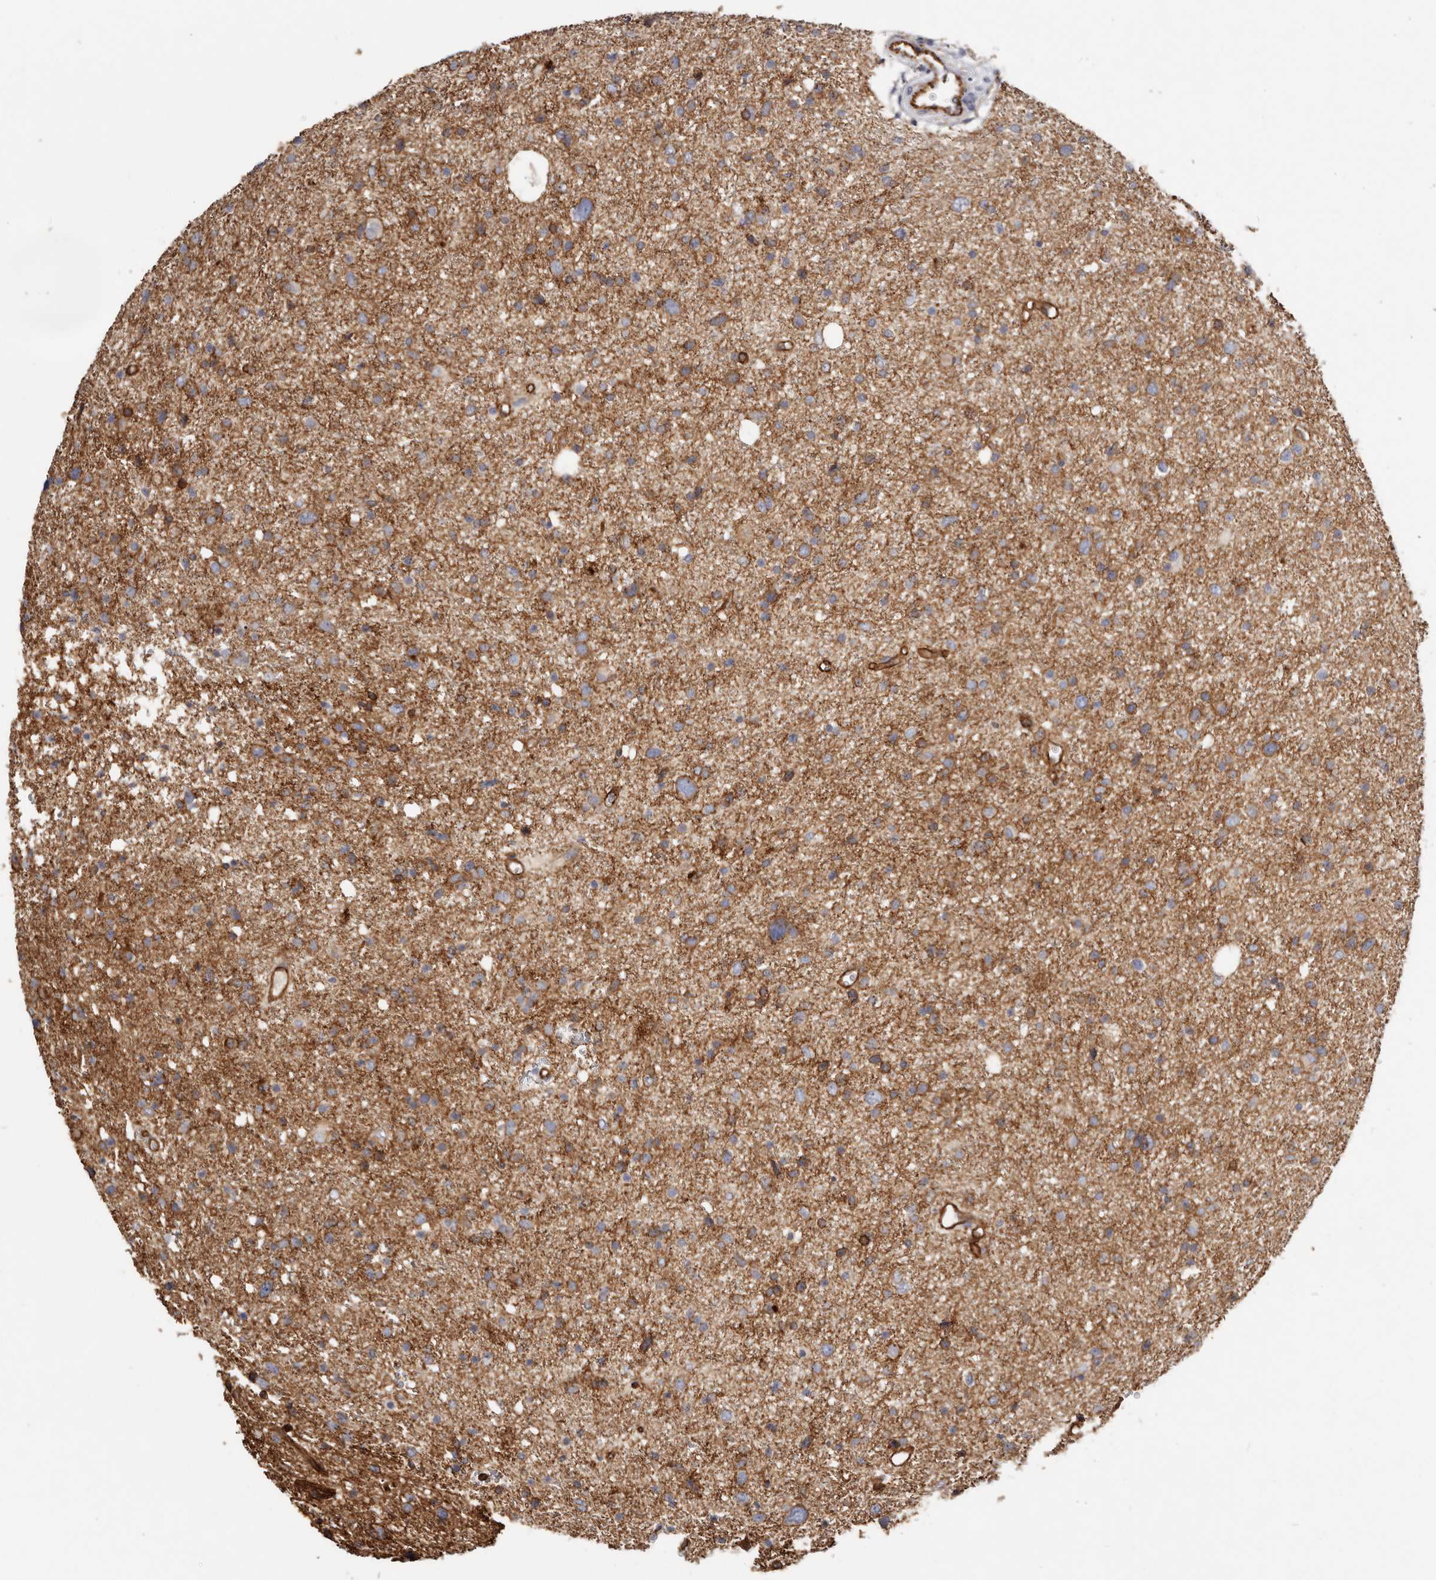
{"staining": {"intensity": "moderate", "quantity": ">75%", "location": "cytoplasmic/membranous"}, "tissue": "glioma", "cell_type": "Tumor cells", "image_type": "cancer", "snomed": [{"axis": "morphology", "description": "Glioma, malignant, Low grade"}, {"axis": "topography", "description": "Brain"}], "caption": "Approximately >75% of tumor cells in glioma show moderate cytoplasmic/membranous protein positivity as visualized by brown immunohistochemical staining.", "gene": "CTNNB1", "patient": {"sex": "female", "age": 37}}